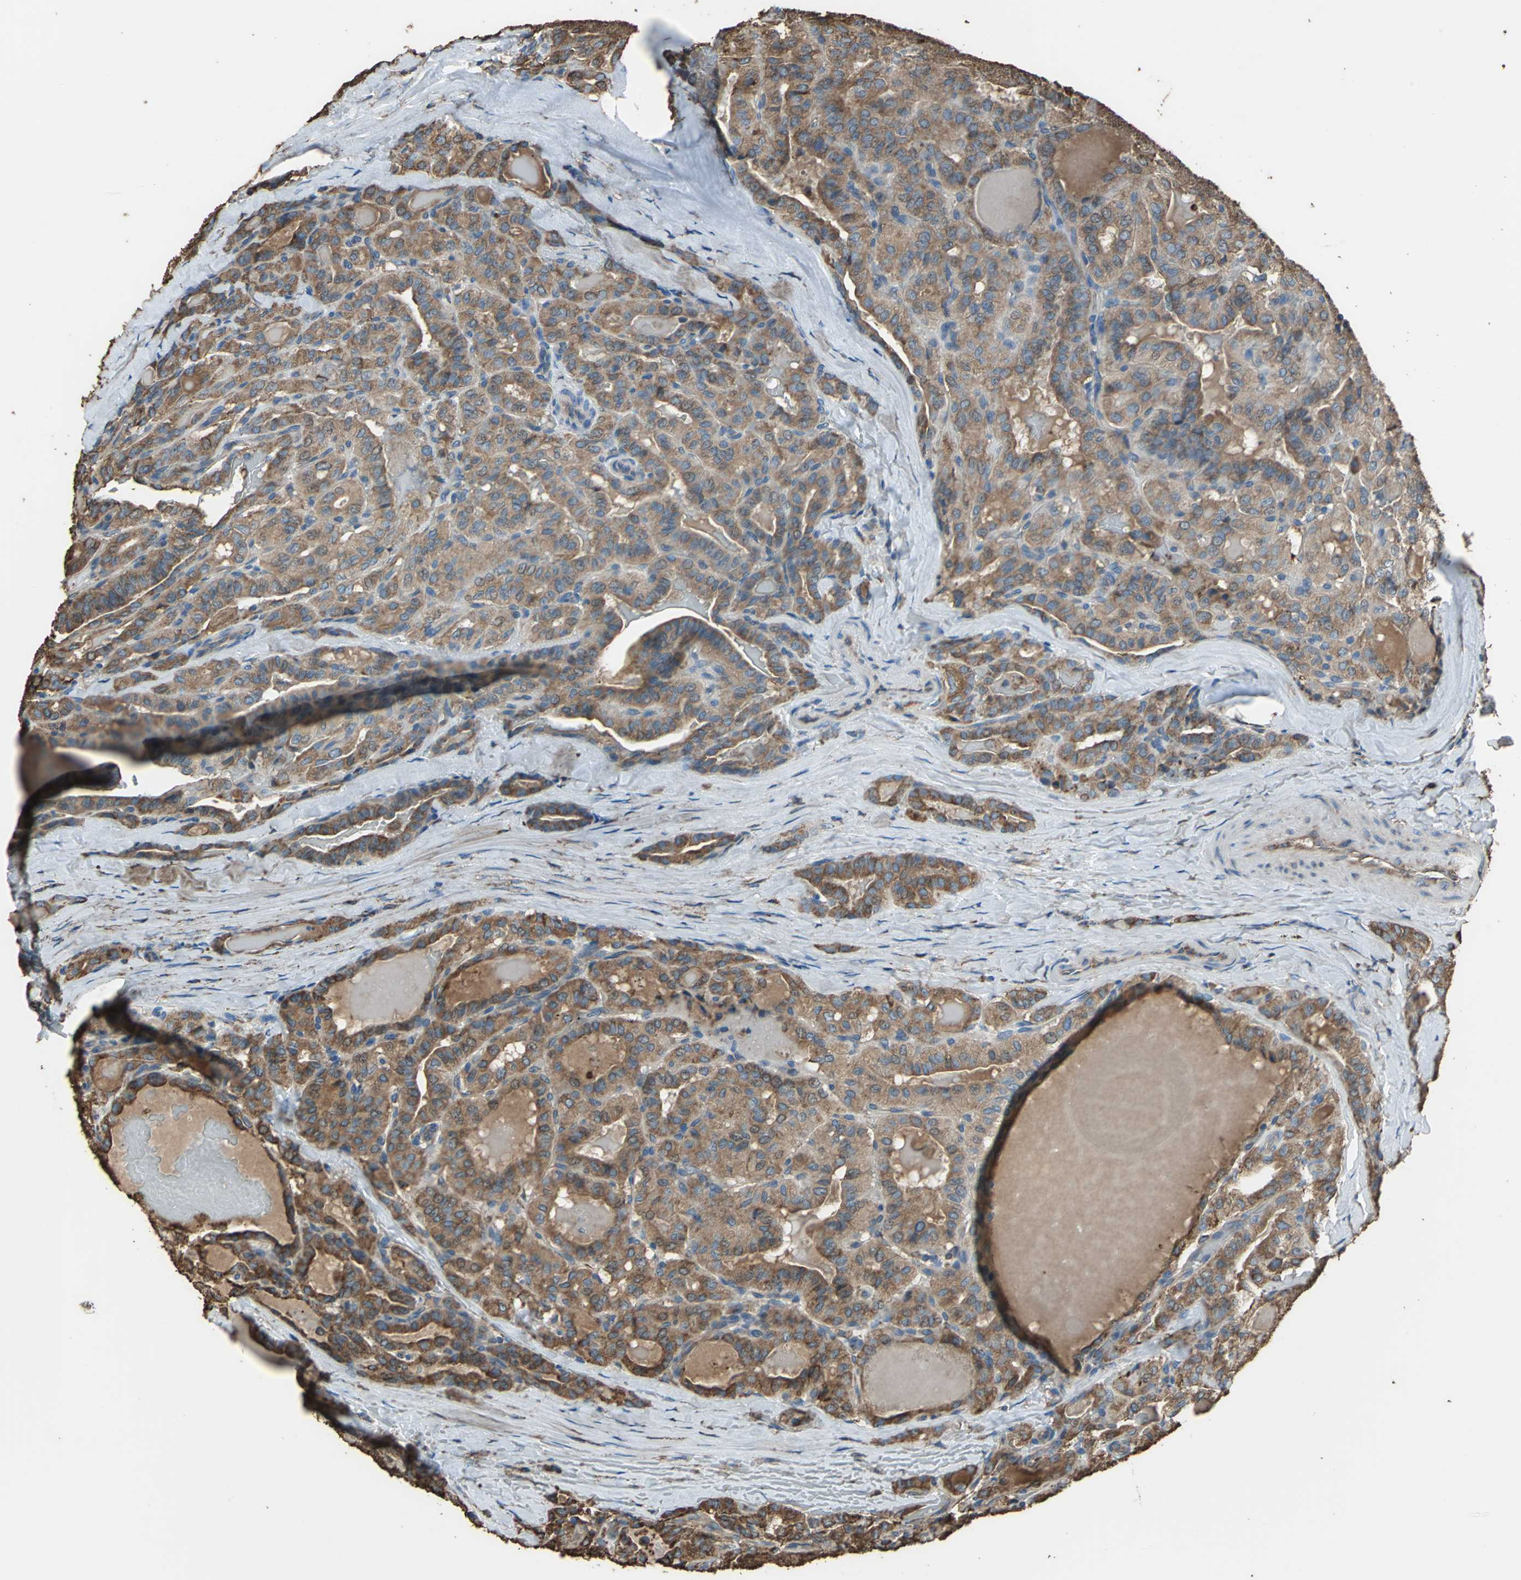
{"staining": {"intensity": "strong", "quantity": ">75%", "location": "cytoplasmic/membranous"}, "tissue": "thyroid cancer", "cell_type": "Tumor cells", "image_type": "cancer", "snomed": [{"axis": "morphology", "description": "Papillary adenocarcinoma, NOS"}, {"axis": "topography", "description": "Thyroid gland"}], "caption": "Protein expression analysis of human thyroid cancer reveals strong cytoplasmic/membranous positivity in about >75% of tumor cells.", "gene": "GPANK1", "patient": {"sex": "male", "age": 77}}